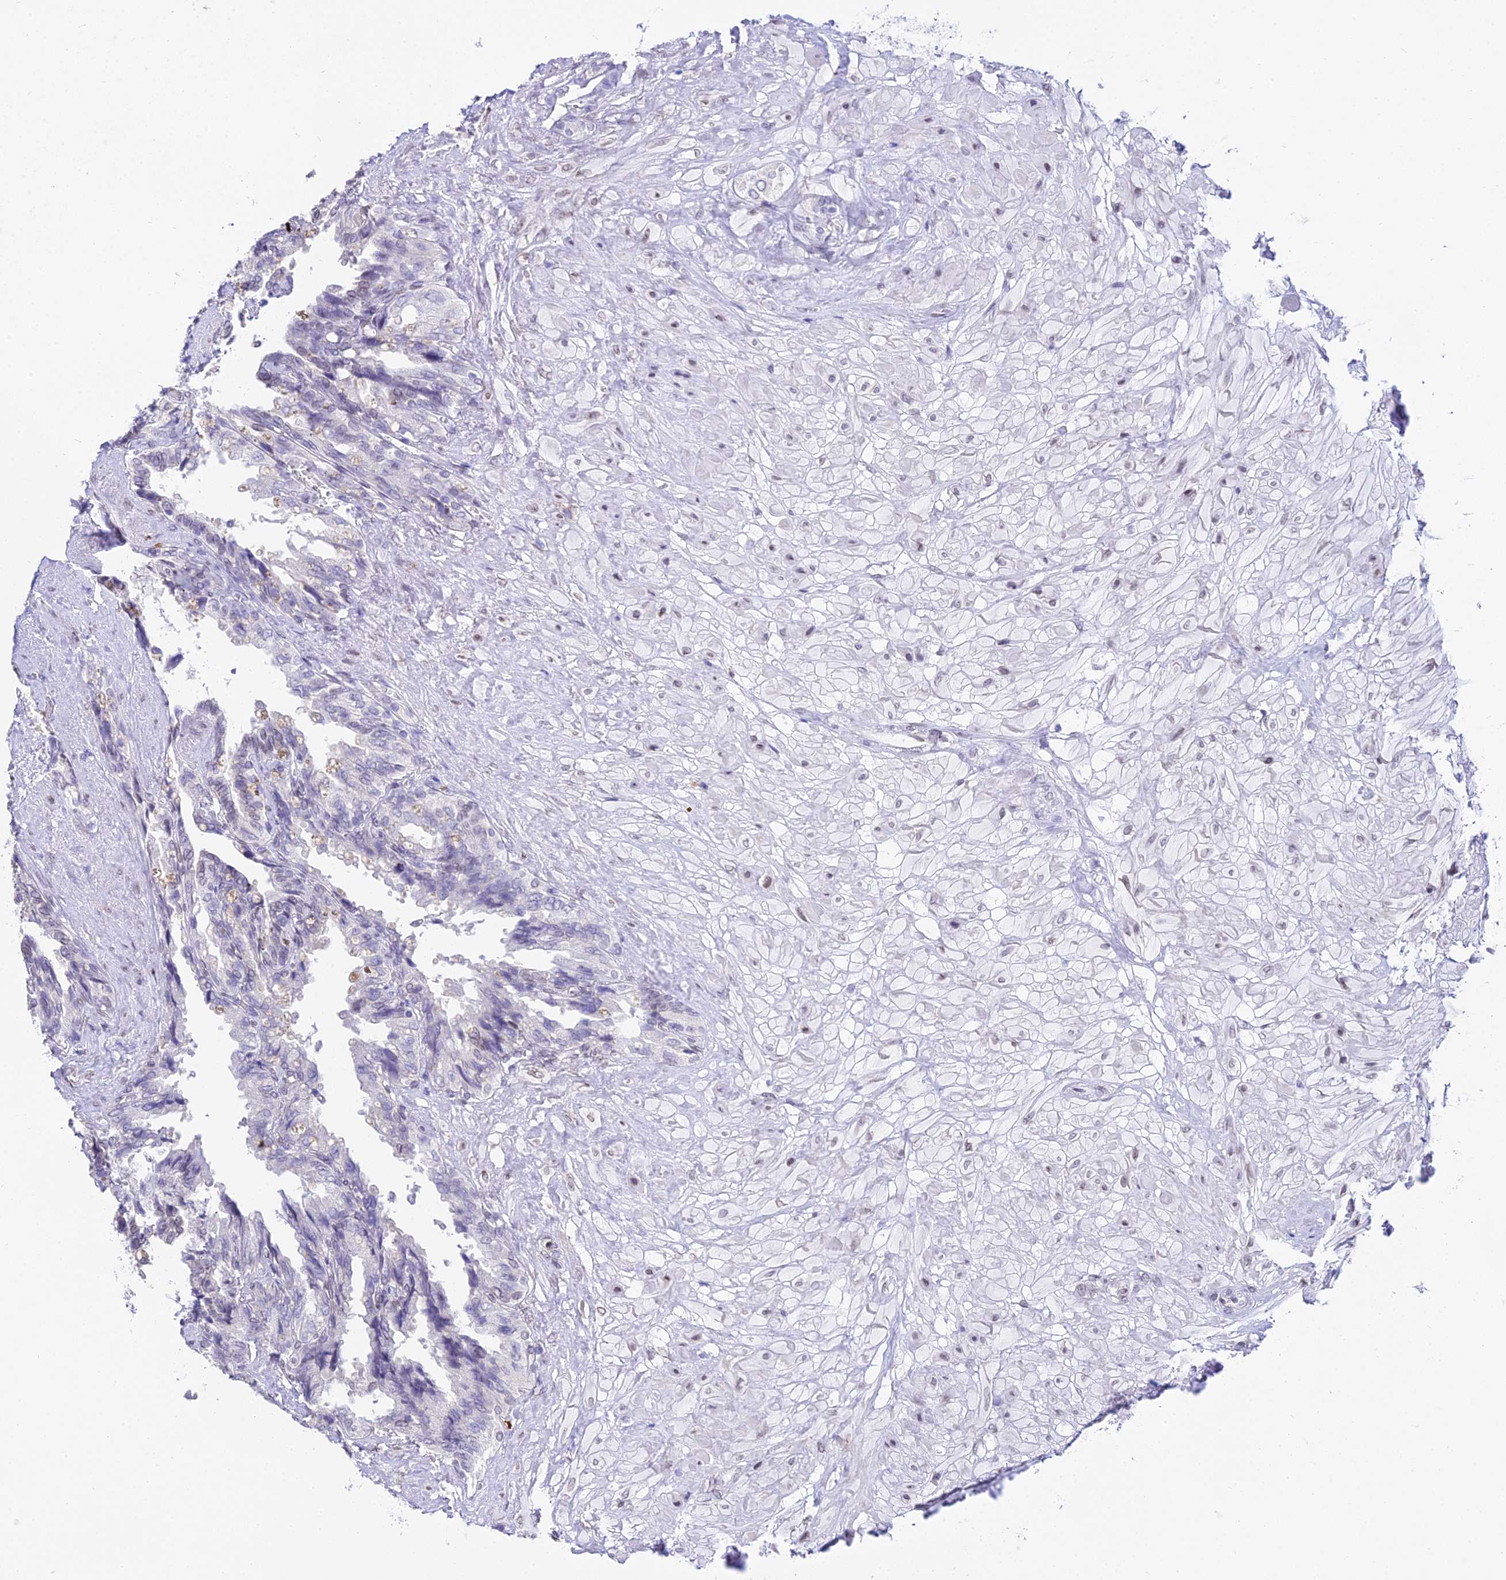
{"staining": {"intensity": "negative", "quantity": "none", "location": "none"}, "tissue": "seminal vesicle", "cell_type": "Glandular cells", "image_type": "normal", "snomed": [{"axis": "morphology", "description": "Normal tissue, NOS"}, {"axis": "topography", "description": "Seminal veicle"}, {"axis": "topography", "description": "Peripheral nerve tissue"}], "caption": "A micrograph of human seminal vesicle is negative for staining in glandular cells. (Immunohistochemistry, brightfield microscopy, high magnification).", "gene": "MCM10", "patient": {"sex": "male", "age": 60}}